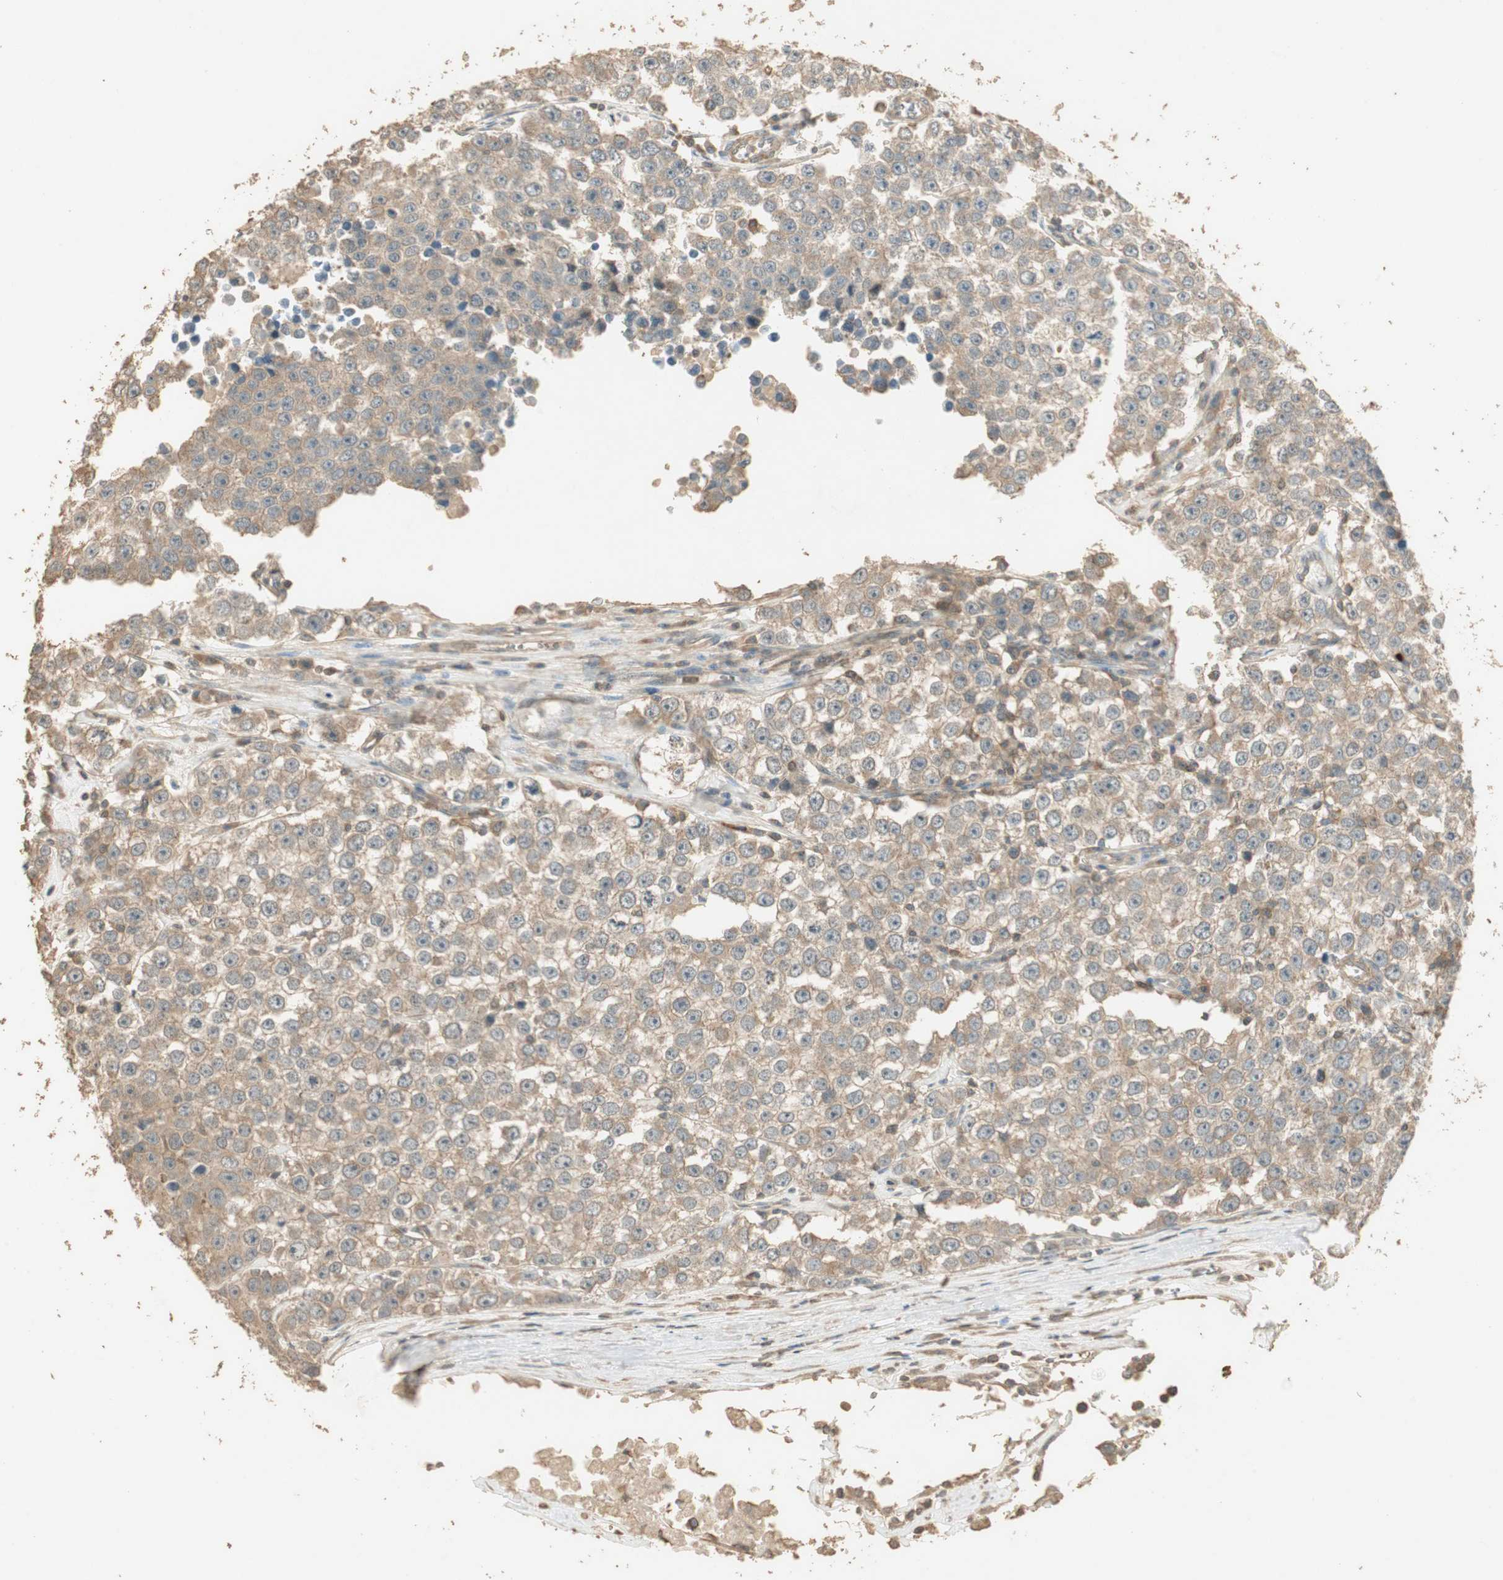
{"staining": {"intensity": "weak", "quantity": "25%-75%", "location": "cytoplasmic/membranous"}, "tissue": "testis cancer", "cell_type": "Tumor cells", "image_type": "cancer", "snomed": [{"axis": "morphology", "description": "Seminoma, NOS"}, {"axis": "morphology", "description": "Carcinoma, Embryonal, NOS"}, {"axis": "topography", "description": "Testis"}], "caption": "Testis cancer stained for a protein (brown) reveals weak cytoplasmic/membranous positive expression in approximately 25%-75% of tumor cells.", "gene": "USP2", "patient": {"sex": "male", "age": 52}}